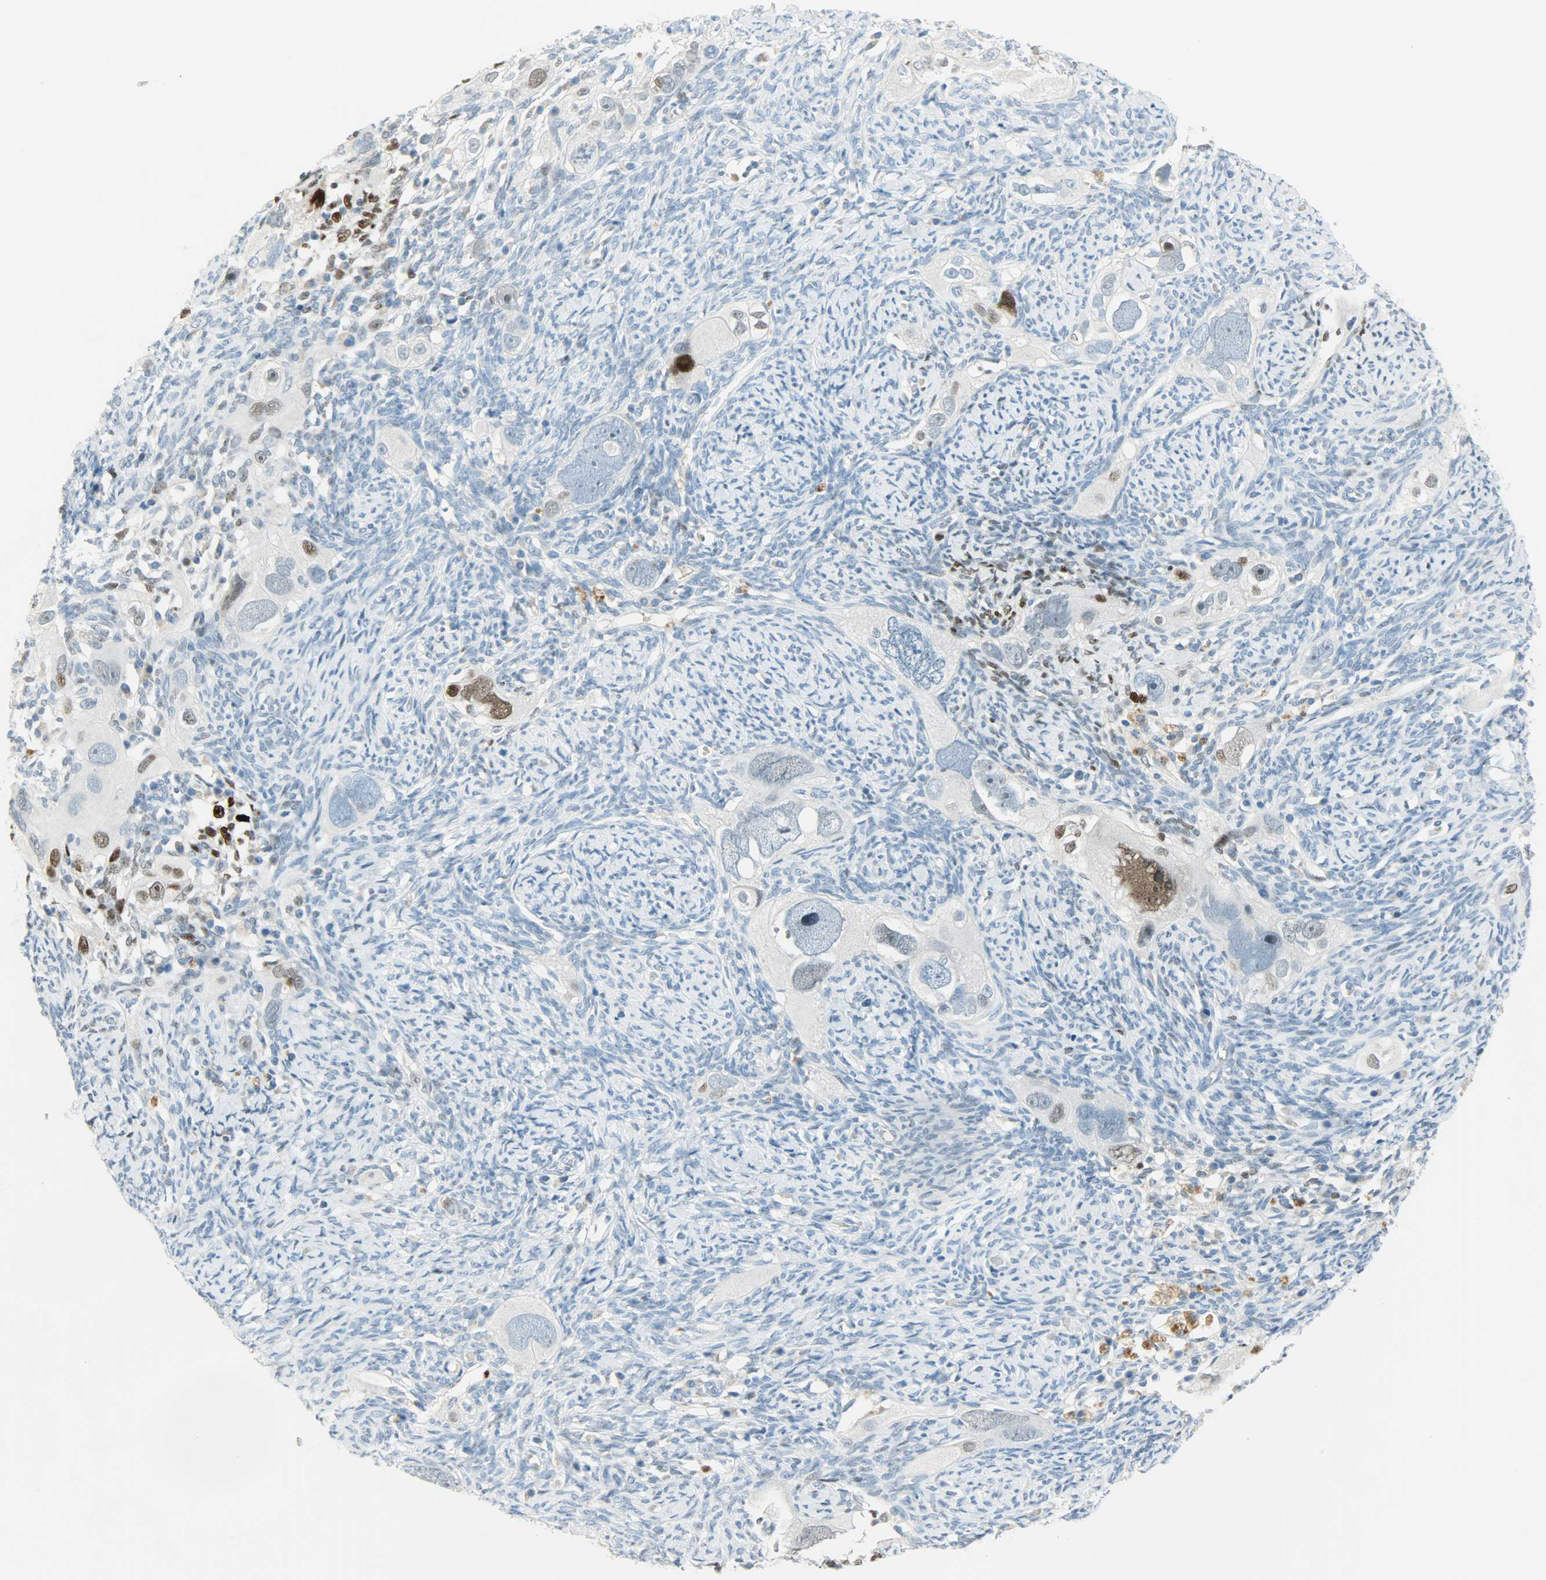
{"staining": {"intensity": "weak", "quantity": "<25%", "location": "nuclear"}, "tissue": "ovarian cancer", "cell_type": "Tumor cells", "image_type": "cancer", "snomed": [{"axis": "morphology", "description": "Normal tissue, NOS"}, {"axis": "morphology", "description": "Cystadenocarcinoma, serous, NOS"}, {"axis": "topography", "description": "Ovary"}], "caption": "High magnification brightfield microscopy of ovarian cancer (serous cystadenocarcinoma) stained with DAB (brown) and counterstained with hematoxylin (blue): tumor cells show no significant positivity.", "gene": "JUNB", "patient": {"sex": "female", "age": 62}}